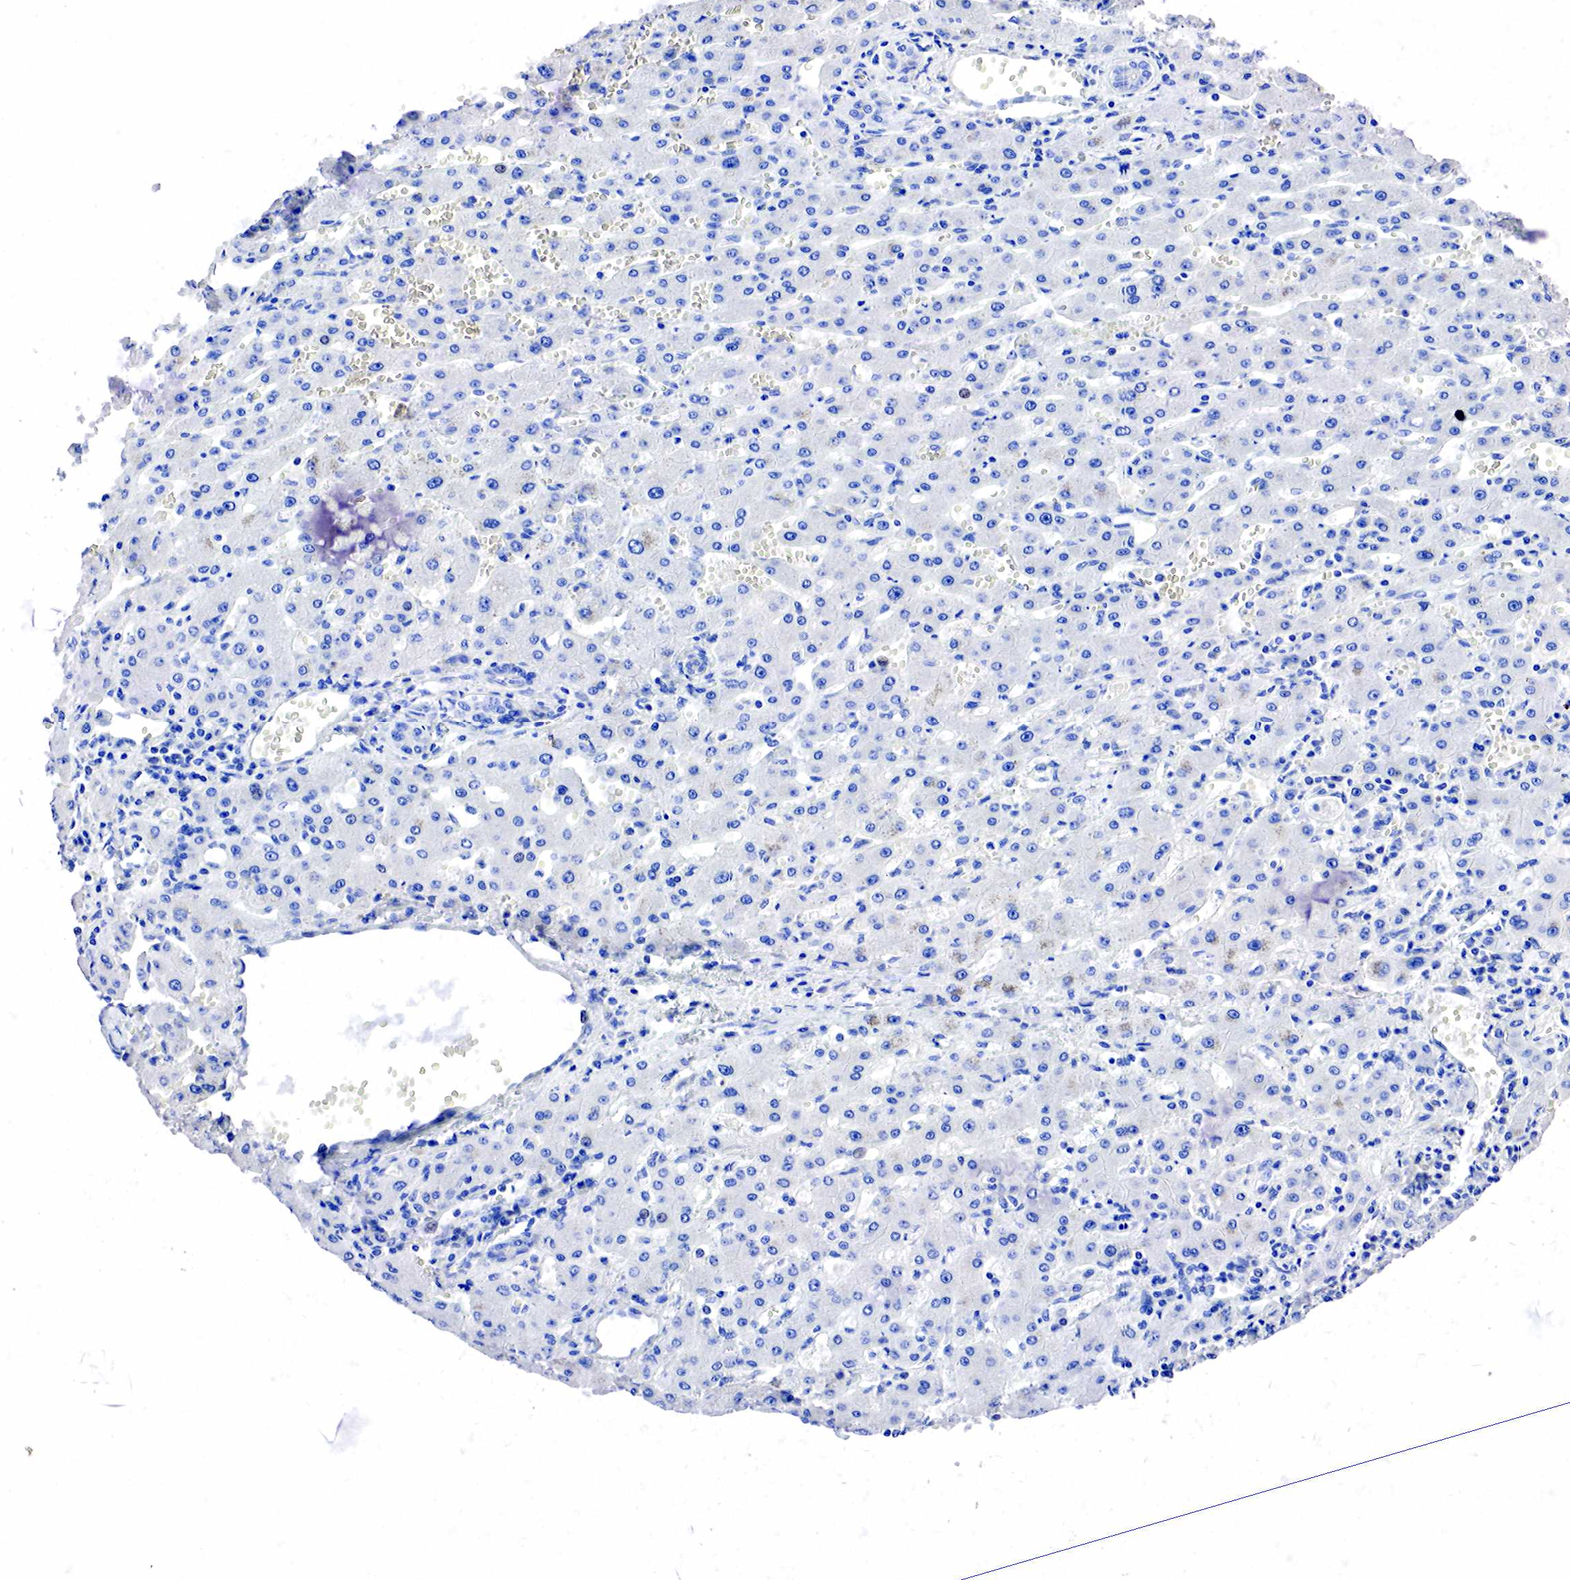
{"staining": {"intensity": "negative", "quantity": "none", "location": "none"}, "tissue": "liver", "cell_type": "Cholangiocytes", "image_type": "normal", "snomed": [{"axis": "morphology", "description": "Normal tissue, NOS"}, {"axis": "topography", "description": "Liver"}], "caption": "Immunohistochemistry of normal human liver demonstrates no expression in cholangiocytes. (DAB (3,3'-diaminobenzidine) immunohistochemistry (IHC) with hematoxylin counter stain).", "gene": "SST", "patient": {"sex": "female", "age": 30}}